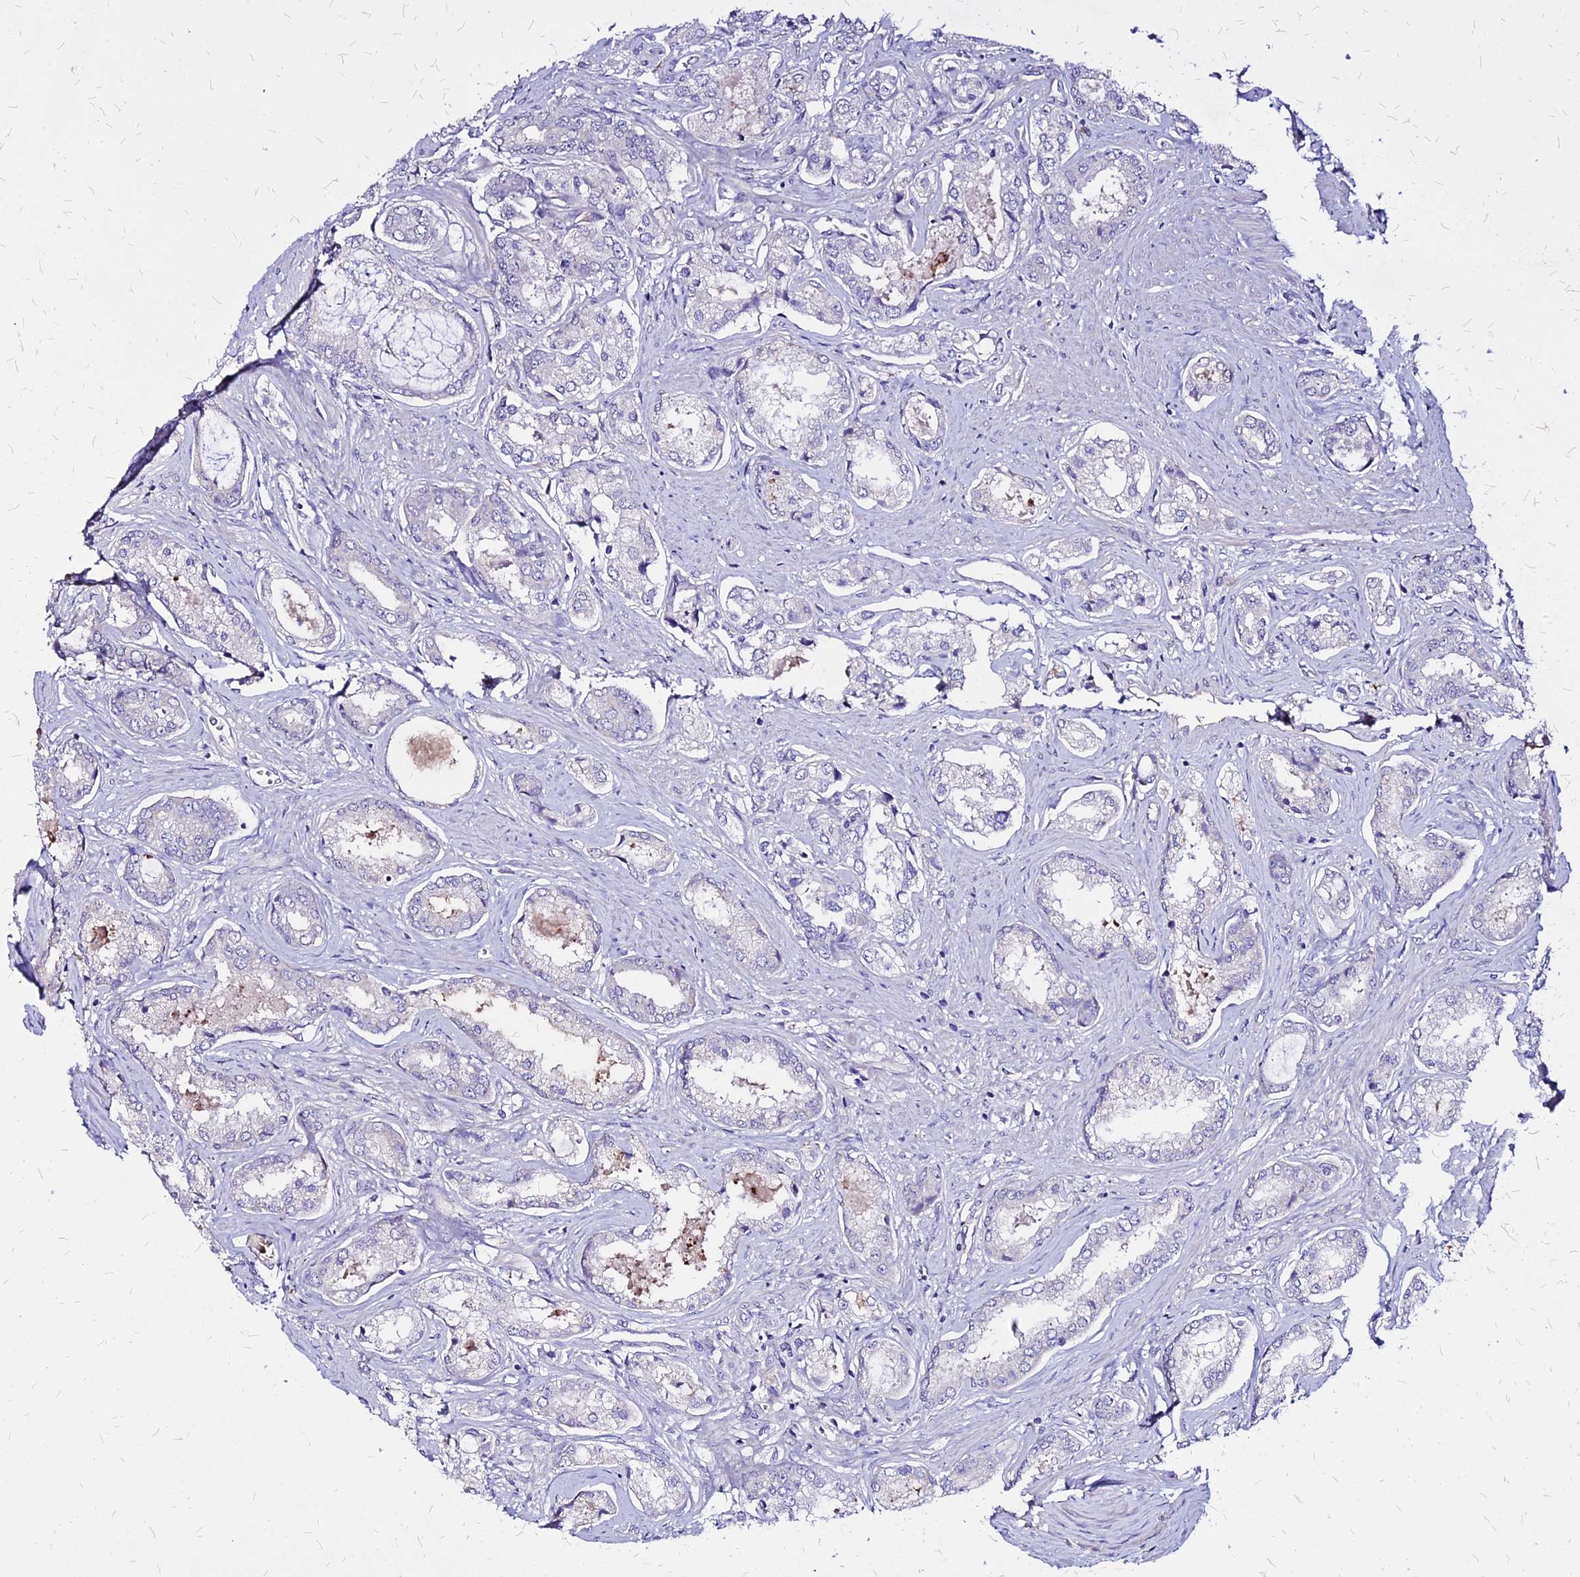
{"staining": {"intensity": "negative", "quantity": "none", "location": "none"}, "tissue": "prostate cancer", "cell_type": "Tumor cells", "image_type": "cancer", "snomed": [{"axis": "morphology", "description": "Adenocarcinoma, Low grade"}, {"axis": "topography", "description": "Prostate"}], "caption": "This is an immunohistochemistry histopathology image of human prostate cancer. There is no positivity in tumor cells.", "gene": "COMMD10", "patient": {"sex": "male", "age": 68}}